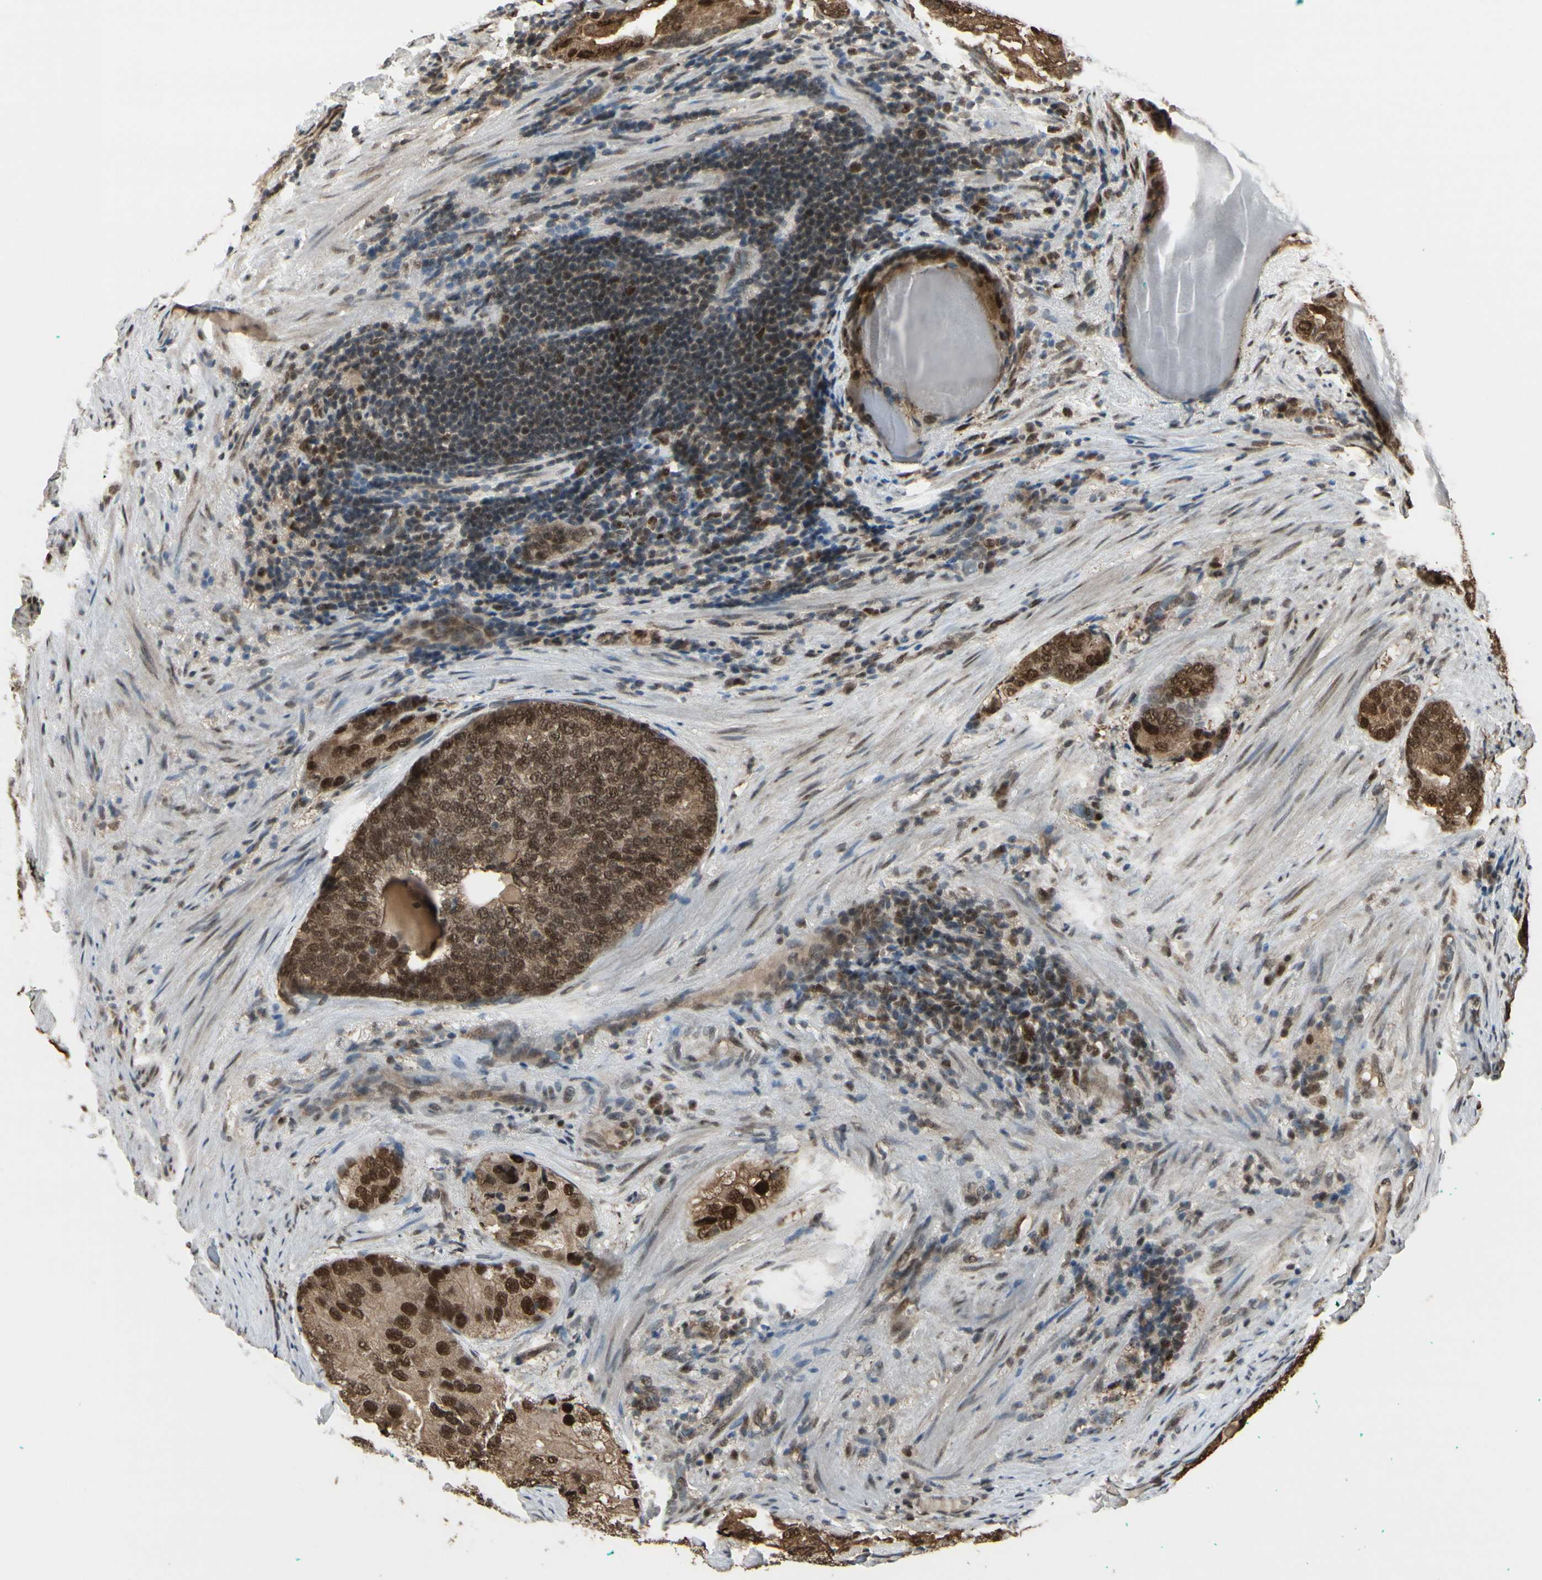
{"staining": {"intensity": "strong", "quantity": ">75%", "location": "cytoplasmic/membranous,nuclear"}, "tissue": "prostate cancer", "cell_type": "Tumor cells", "image_type": "cancer", "snomed": [{"axis": "morphology", "description": "Adenocarcinoma, High grade"}, {"axis": "topography", "description": "Prostate"}], "caption": "DAB immunohistochemical staining of human prostate cancer displays strong cytoplasmic/membranous and nuclear protein positivity in approximately >75% of tumor cells.", "gene": "HSF1", "patient": {"sex": "male", "age": 66}}